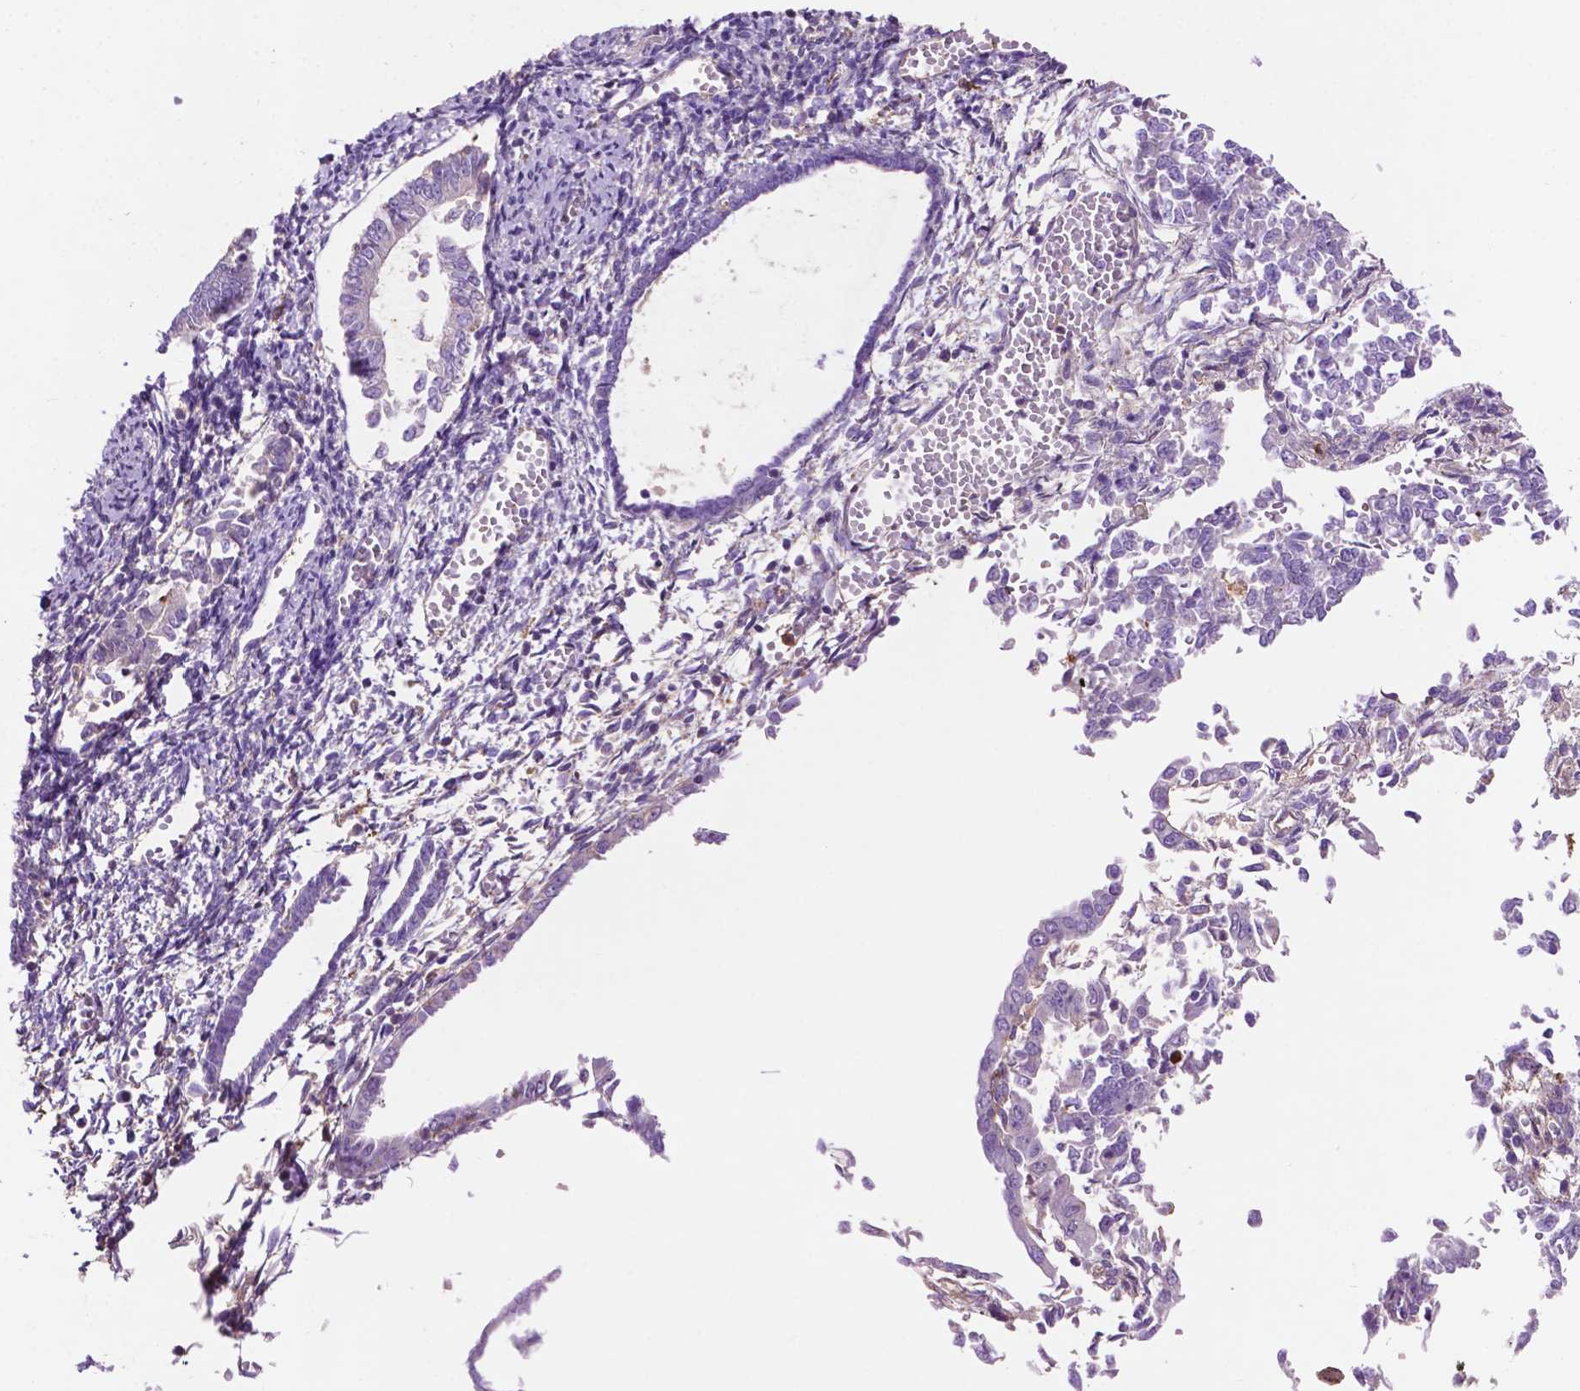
{"staining": {"intensity": "negative", "quantity": "none", "location": "none"}, "tissue": "endometrial cancer", "cell_type": "Tumor cells", "image_type": "cancer", "snomed": [{"axis": "morphology", "description": "Adenocarcinoma, NOS"}, {"axis": "topography", "description": "Endometrium"}], "caption": "IHC of human endometrial cancer exhibits no expression in tumor cells.", "gene": "GDPD5", "patient": {"sex": "female", "age": 65}}